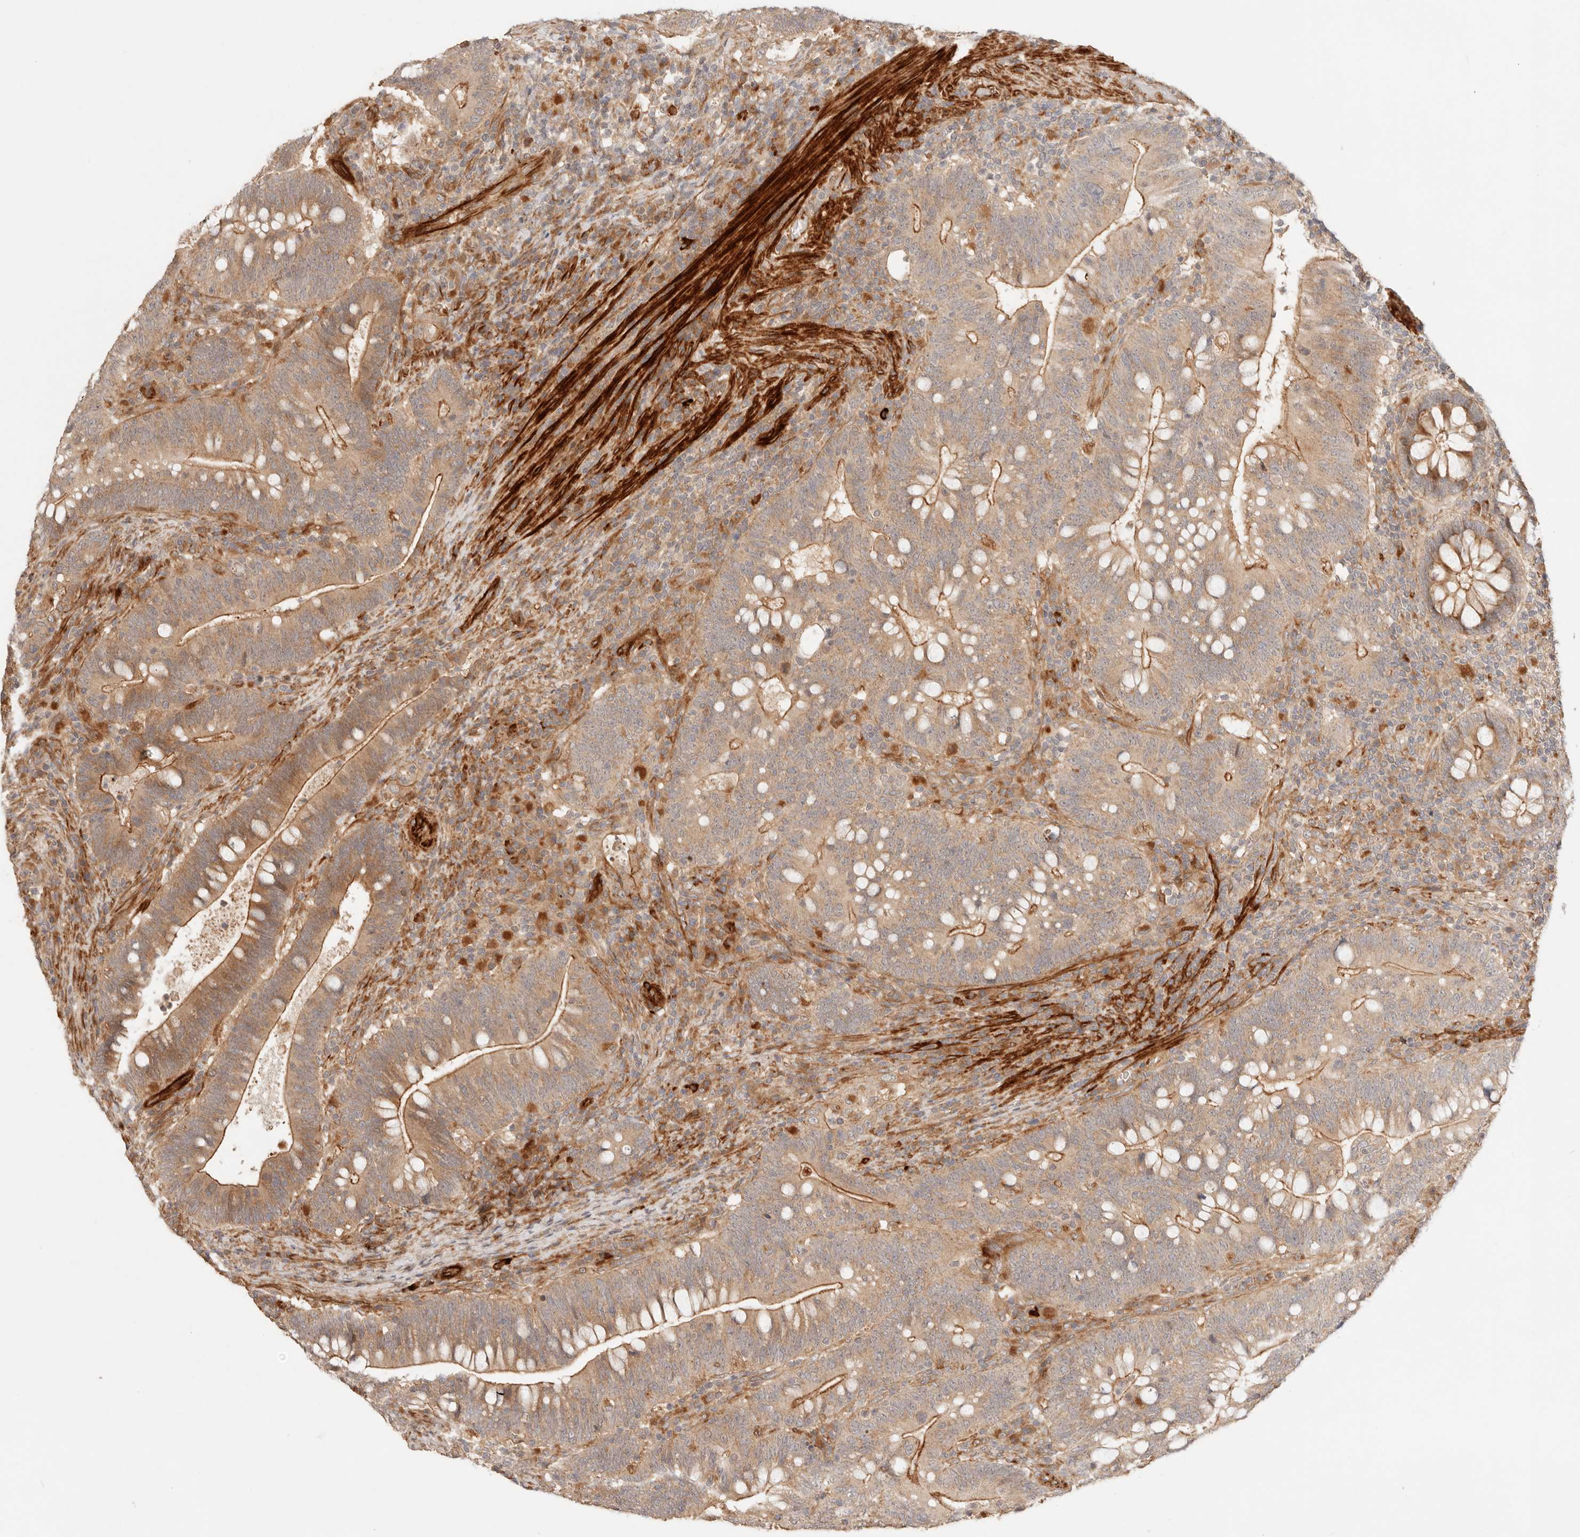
{"staining": {"intensity": "moderate", "quantity": ">75%", "location": "cytoplasmic/membranous"}, "tissue": "colorectal cancer", "cell_type": "Tumor cells", "image_type": "cancer", "snomed": [{"axis": "morphology", "description": "Adenocarcinoma, NOS"}, {"axis": "topography", "description": "Colon"}], "caption": "Adenocarcinoma (colorectal) stained with a protein marker displays moderate staining in tumor cells.", "gene": "IL1R2", "patient": {"sex": "female", "age": 66}}